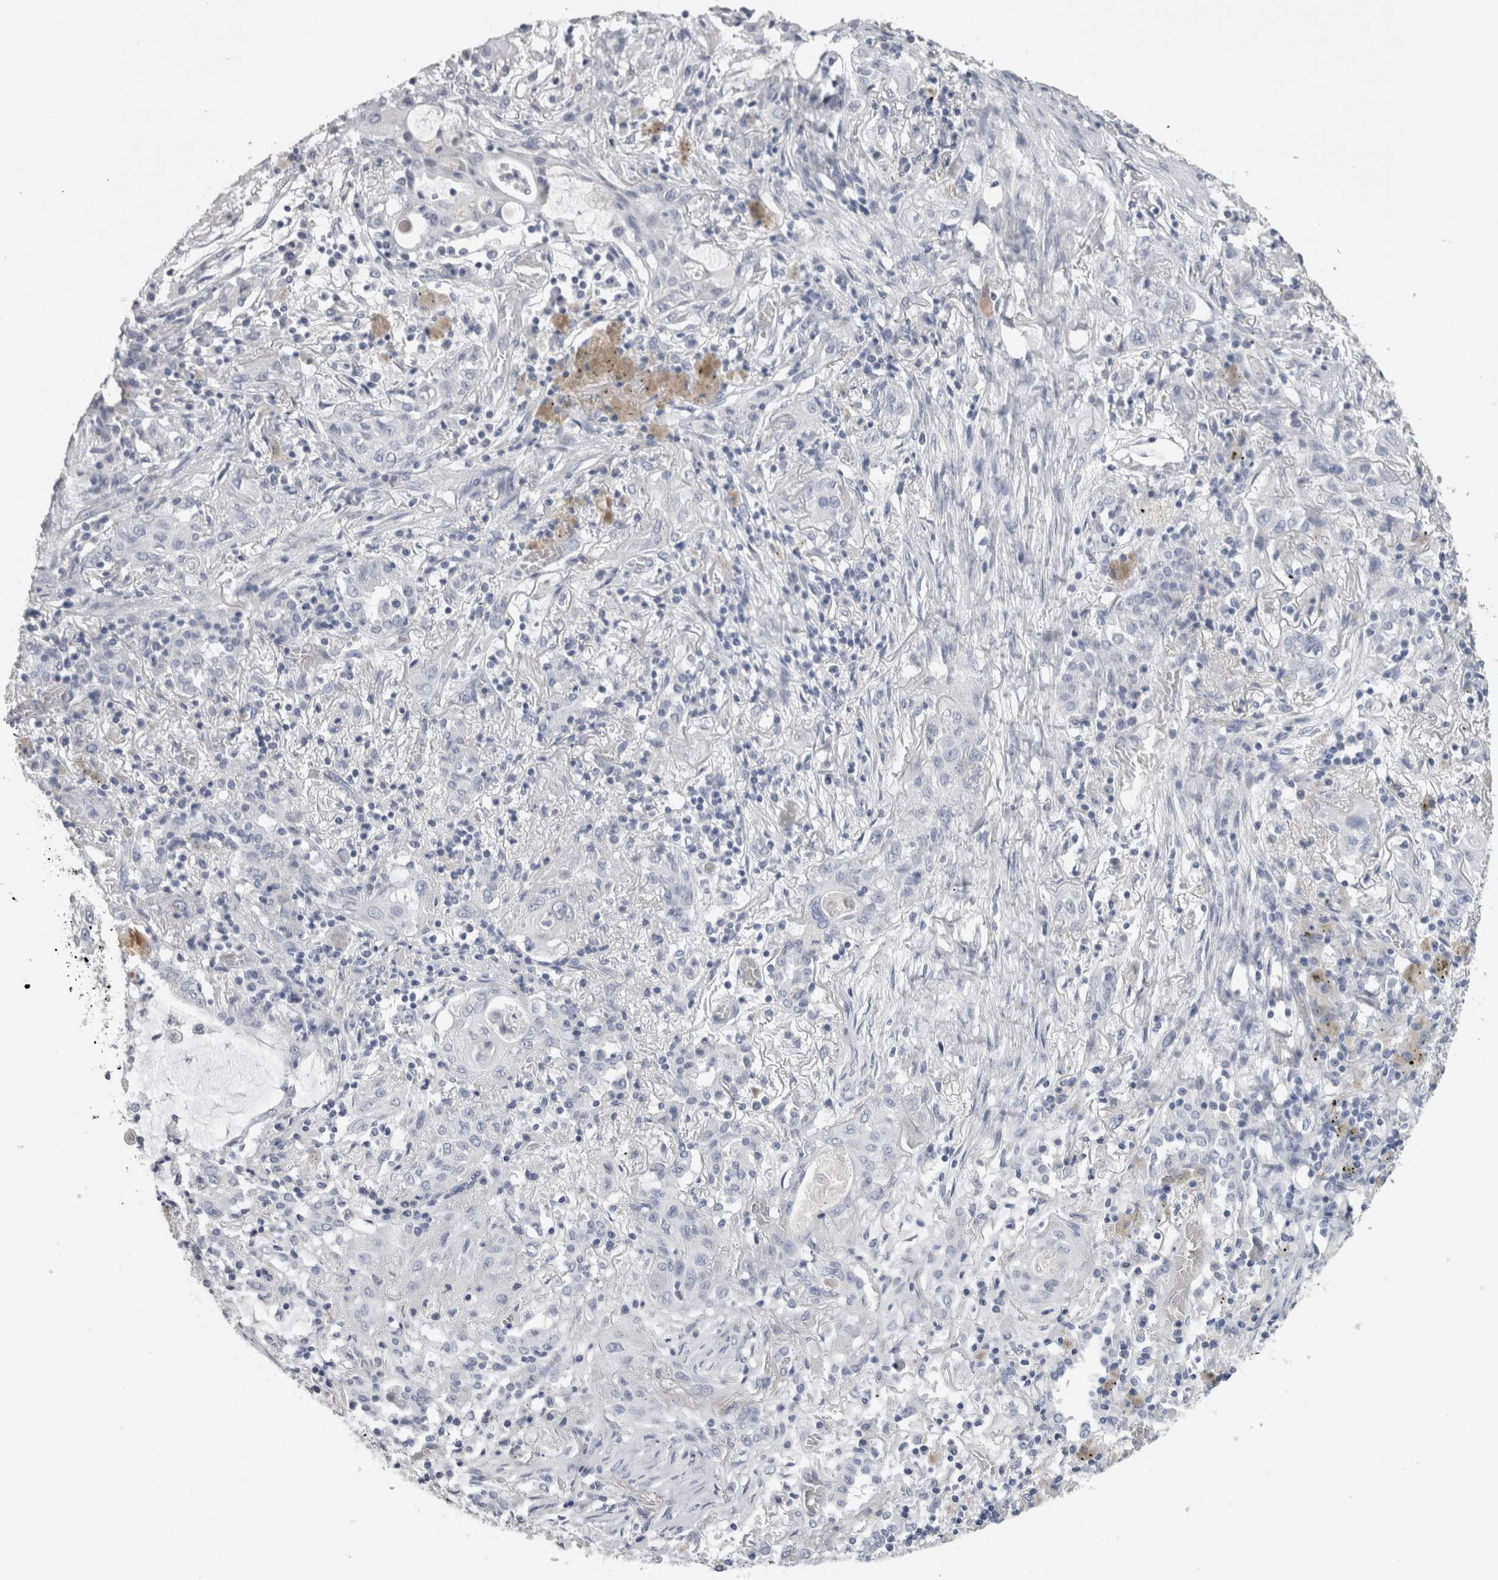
{"staining": {"intensity": "negative", "quantity": "none", "location": "none"}, "tissue": "lung cancer", "cell_type": "Tumor cells", "image_type": "cancer", "snomed": [{"axis": "morphology", "description": "Squamous cell carcinoma, NOS"}, {"axis": "topography", "description": "Lung"}], "caption": "IHC image of squamous cell carcinoma (lung) stained for a protein (brown), which exhibits no staining in tumor cells.", "gene": "MSMB", "patient": {"sex": "female", "age": 47}}